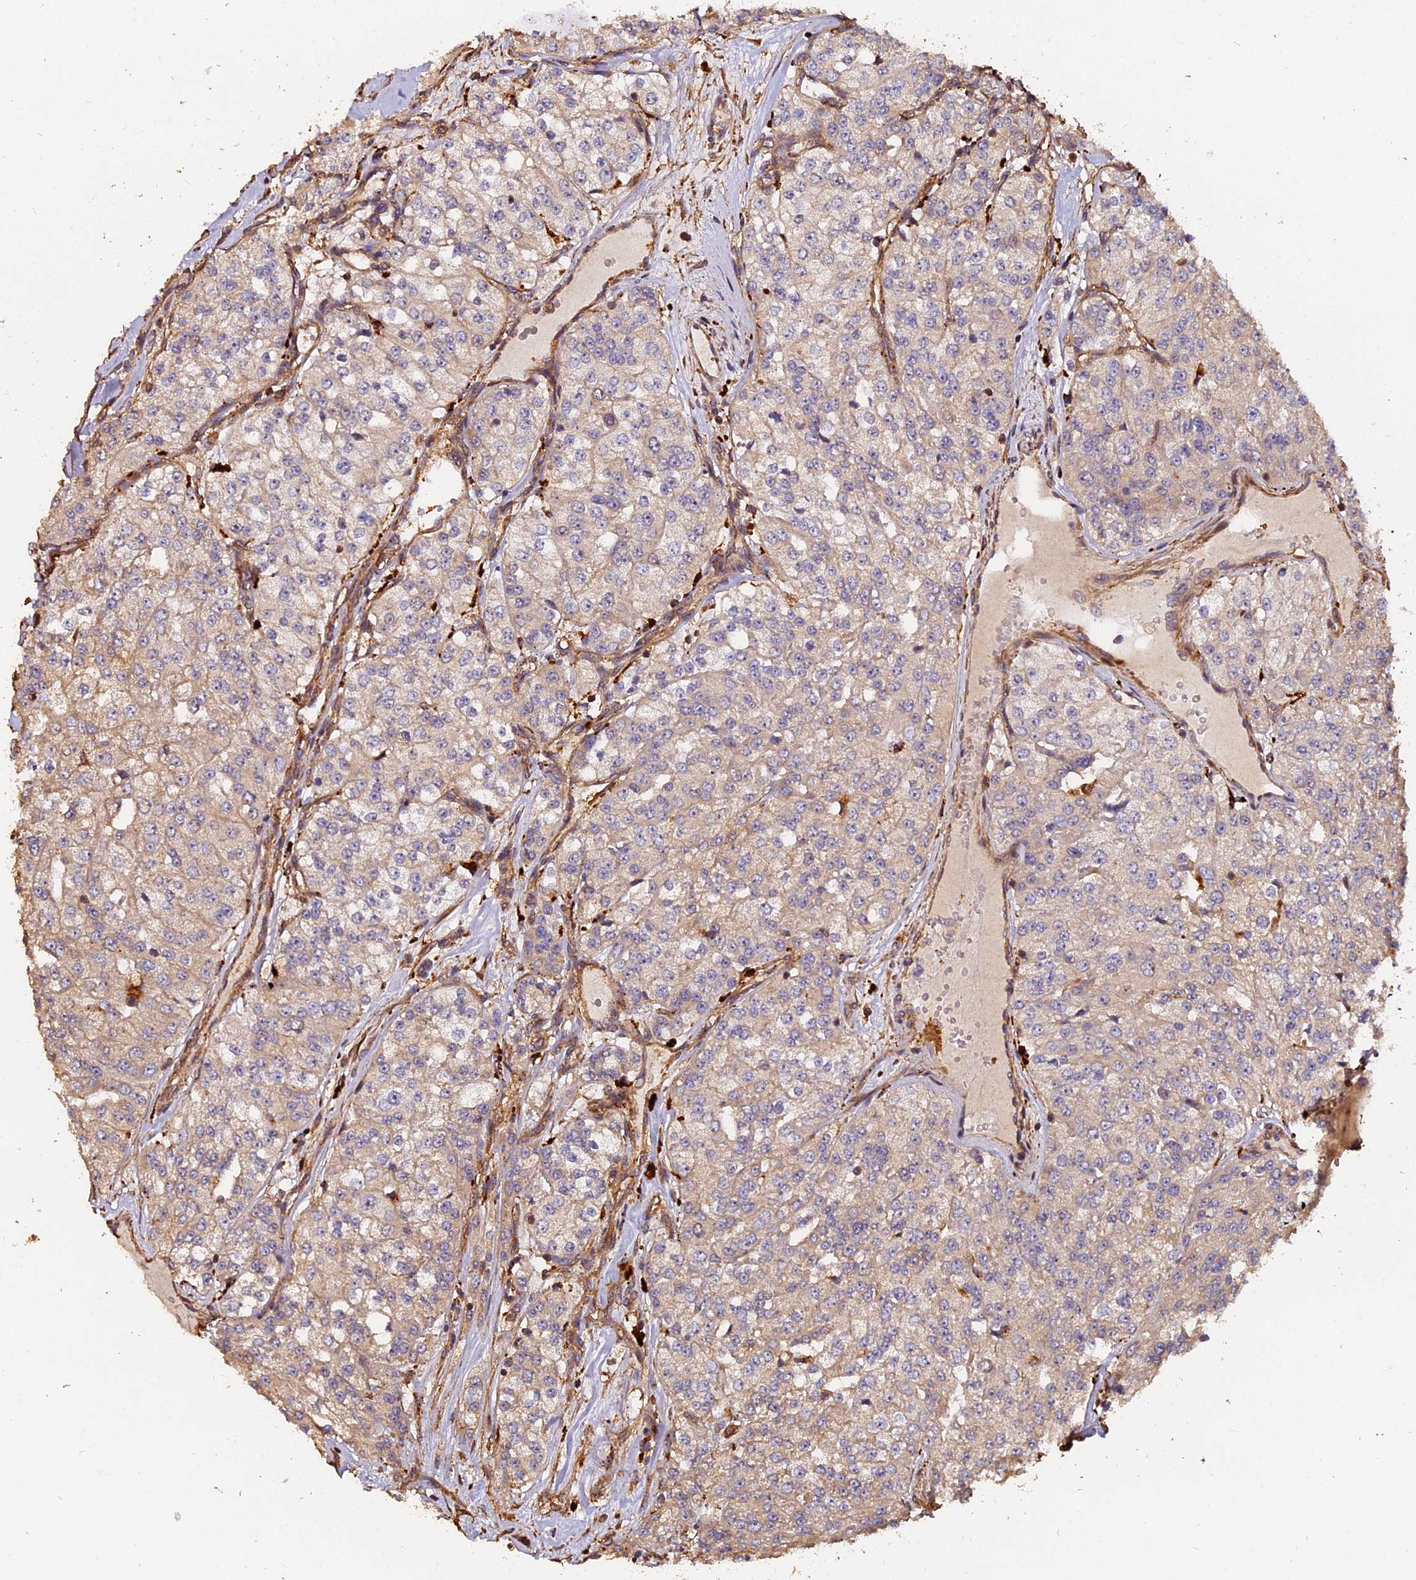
{"staining": {"intensity": "weak", "quantity": "<25%", "location": "cytoplasmic/membranous"}, "tissue": "renal cancer", "cell_type": "Tumor cells", "image_type": "cancer", "snomed": [{"axis": "morphology", "description": "Adenocarcinoma, NOS"}, {"axis": "topography", "description": "Kidney"}], "caption": "There is no significant positivity in tumor cells of renal adenocarcinoma. (DAB immunohistochemistry (IHC), high magnification).", "gene": "MMP15", "patient": {"sex": "female", "age": 63}}